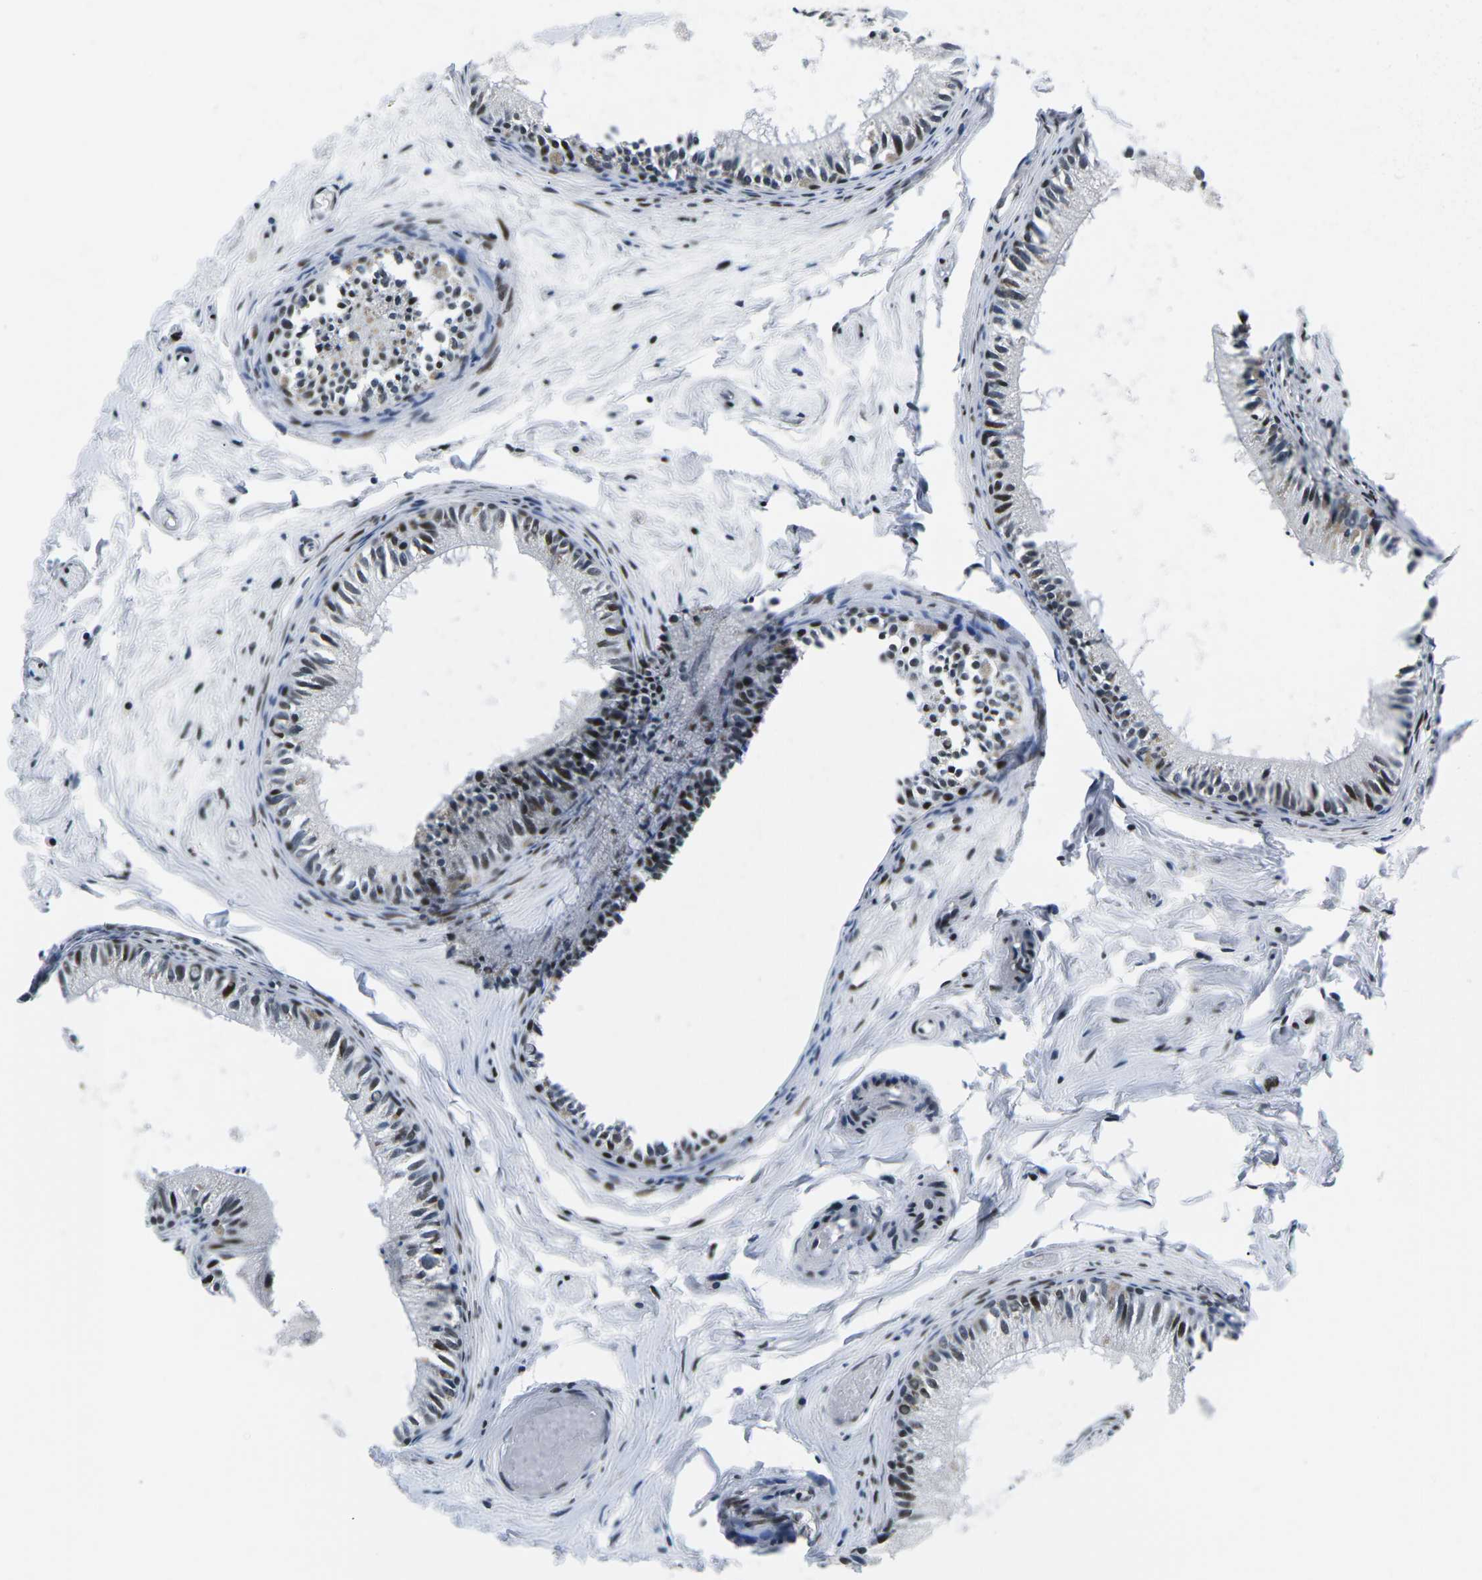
{"staining": {"intensity": "strong", "quantity": ">75%", "location": "nuclear"}, "tissue": "epididymis", "cell_type": "Glandular cells", "image_type": "normal", "snomed": [{"axis": "morphology", "description": "Normal tissue, NOS"}, {"axis": "topography", "description": "Epididymis"}], "caption": "Epididymis stained with DAB IHC exhibits high levels of strong nuclear expression in approximately >75% of glandular cells. The staining is performed using DAB brown chromogen to label protein expression. The nuclei are counter-stained blue using hematoxylin.", "gene": "ATF1", "patient": {"sex": "male", "age": 46}}